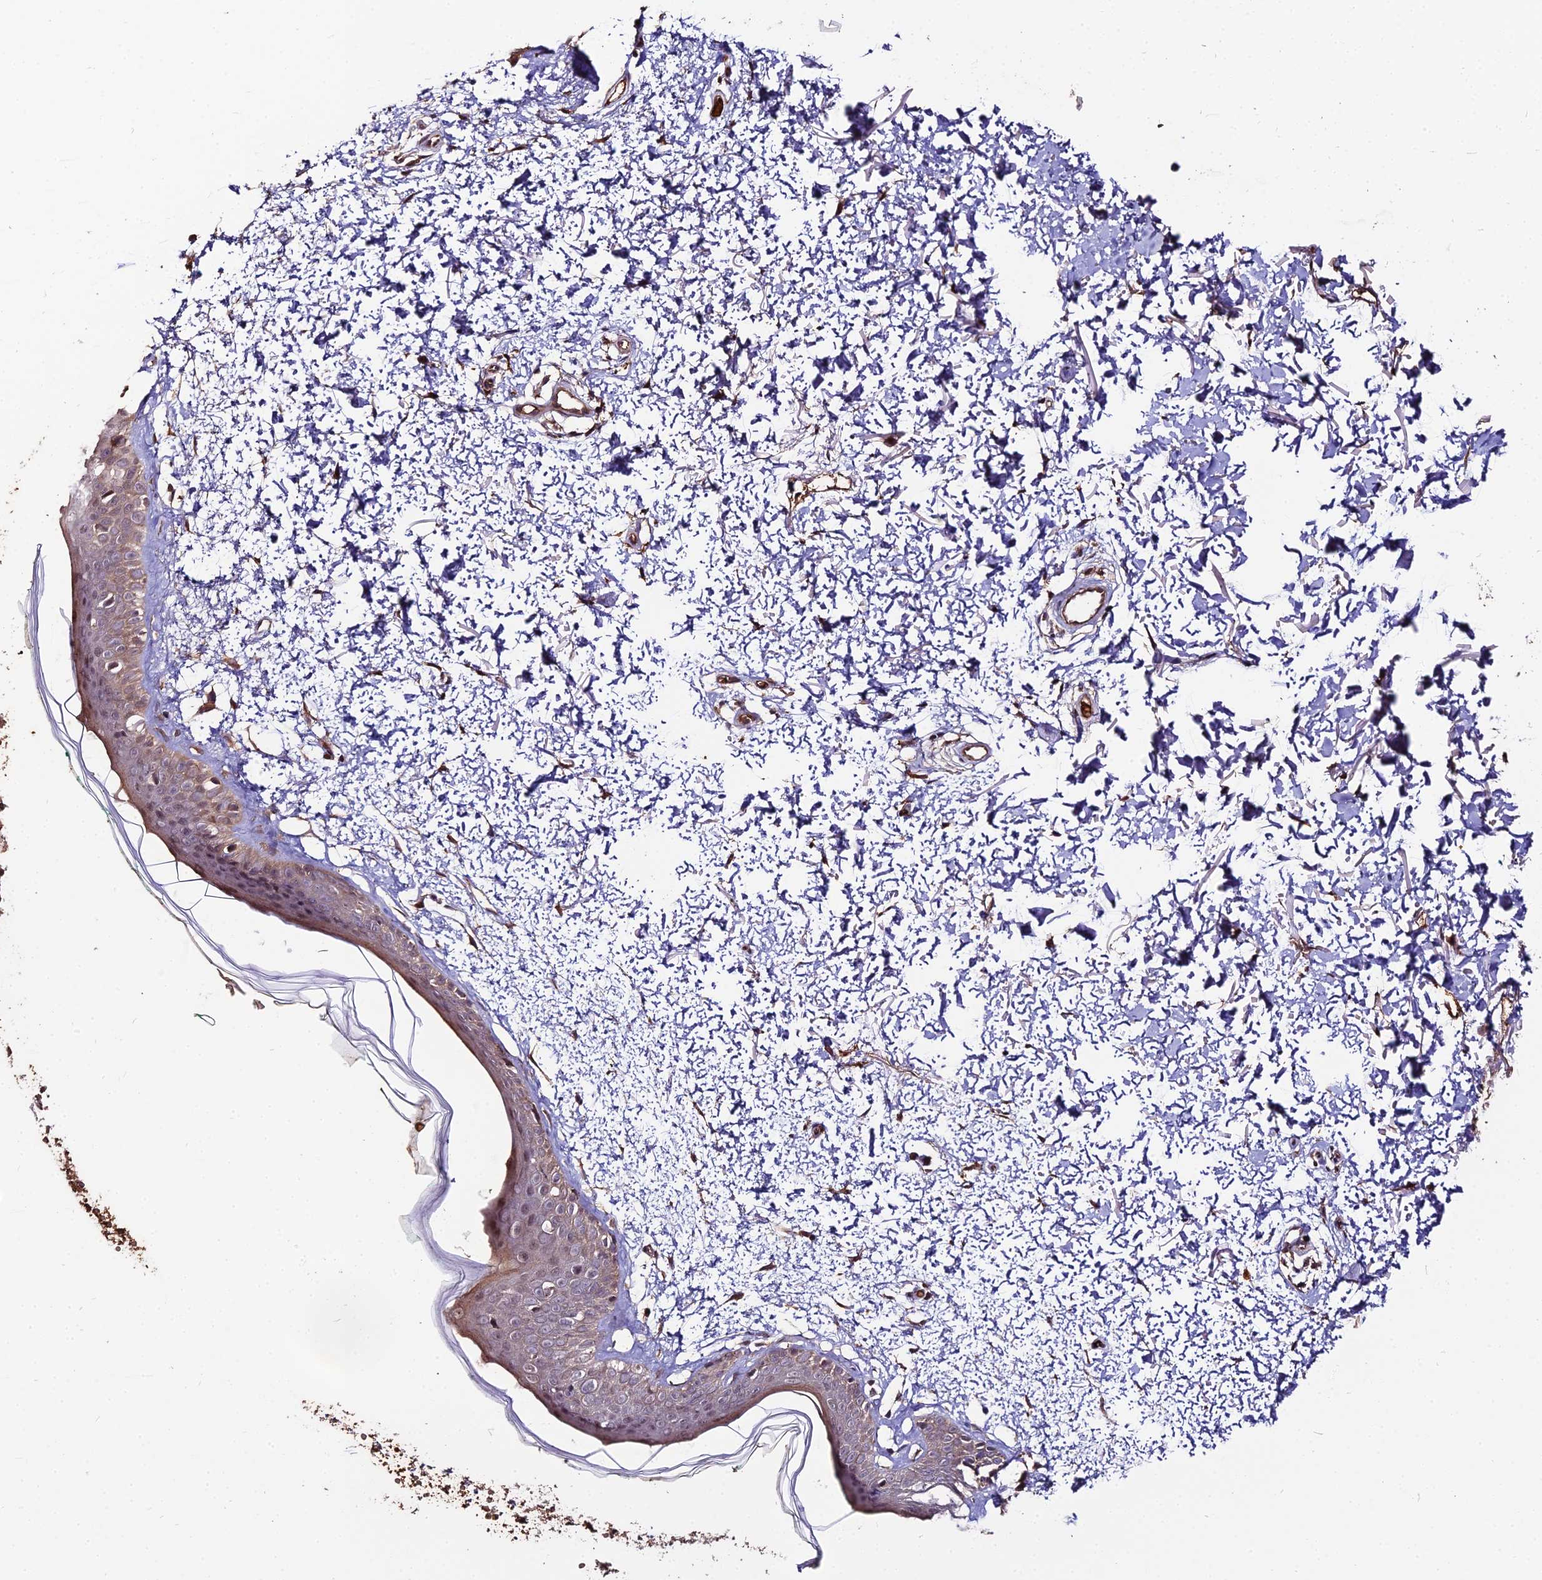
{"staining": {"intensity": "moderate", "quantity": ">75%", "location": "cytoplasmic/membranous"}, "tissue": "skin", "cell_type": "Fibroblasts", "image_type": "normal", "snomed": [{"axis": "morphology", "description": "Normal tissue, NOS"}, {"axis": "topography", "description": "Skin"}], "caption": "Immunohistochemistry (IHC) image of normal skin stained for a protein (brown), which reveals medium levels of moderate cytoplasmic/membranous positivity in approximately >75% of fibroblasts.", "gene": "ZDBF2", "patient": {"sex": "male", "age": 66}}